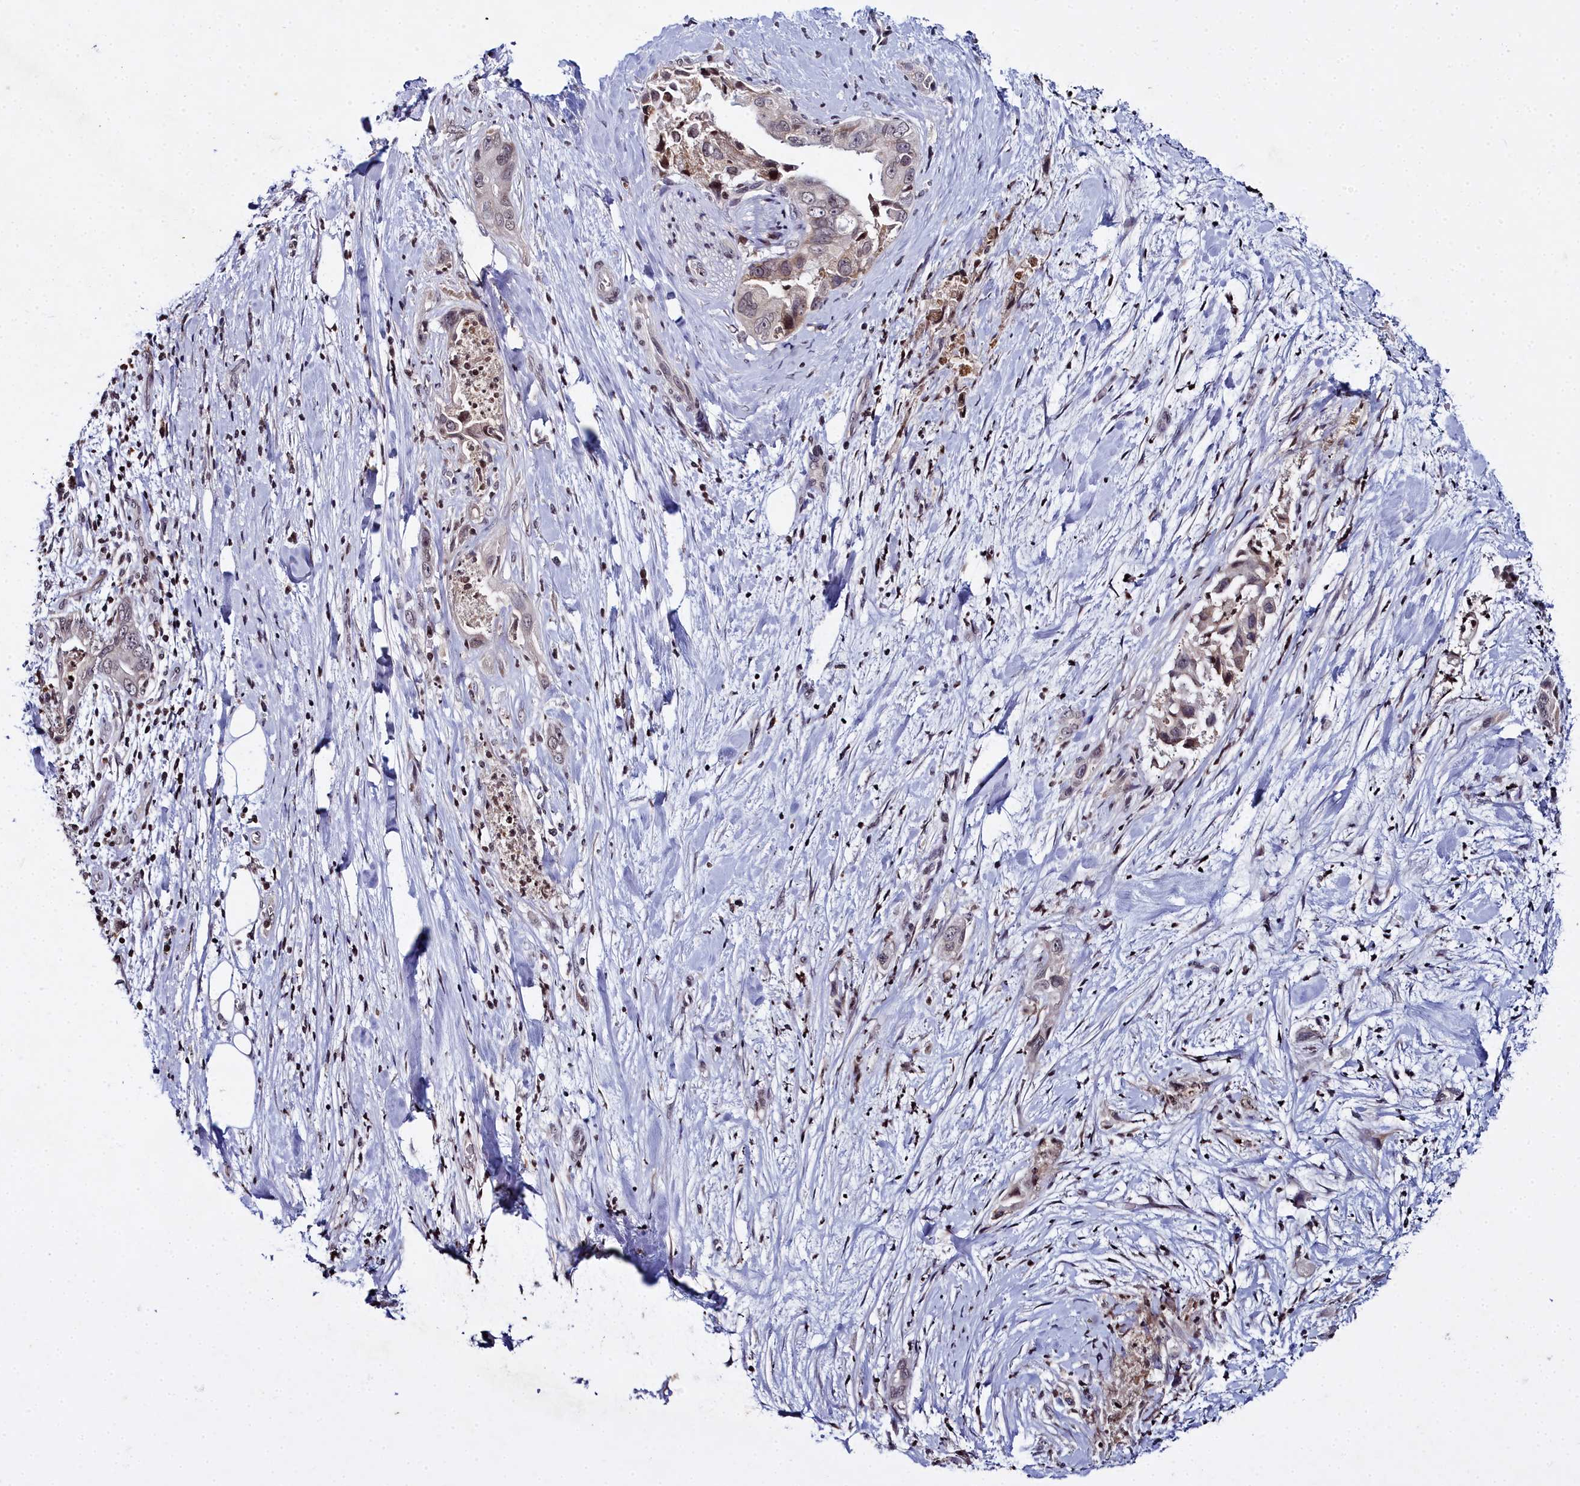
{"staining": {"intensity": "weak", "quantity": "<25%", "location": "cytoplasmic/membranous"}, "tissue": "pancreatic cancer", "cell_type": "Tumor cells", "image_type": "cancer", "snomed": [{"axis": "morphology", "description": "Adenocarcinoma, NOS"}, {"axis": "topography", "description": "Pancreas"}], "caption": "DAB immunohistochemical staining of human adenocarcinoma (pancreatic) reveals no significant positivity in tumor cells.", "gene": "FZD4", "patient": {"sex": "female", "age": 78}}